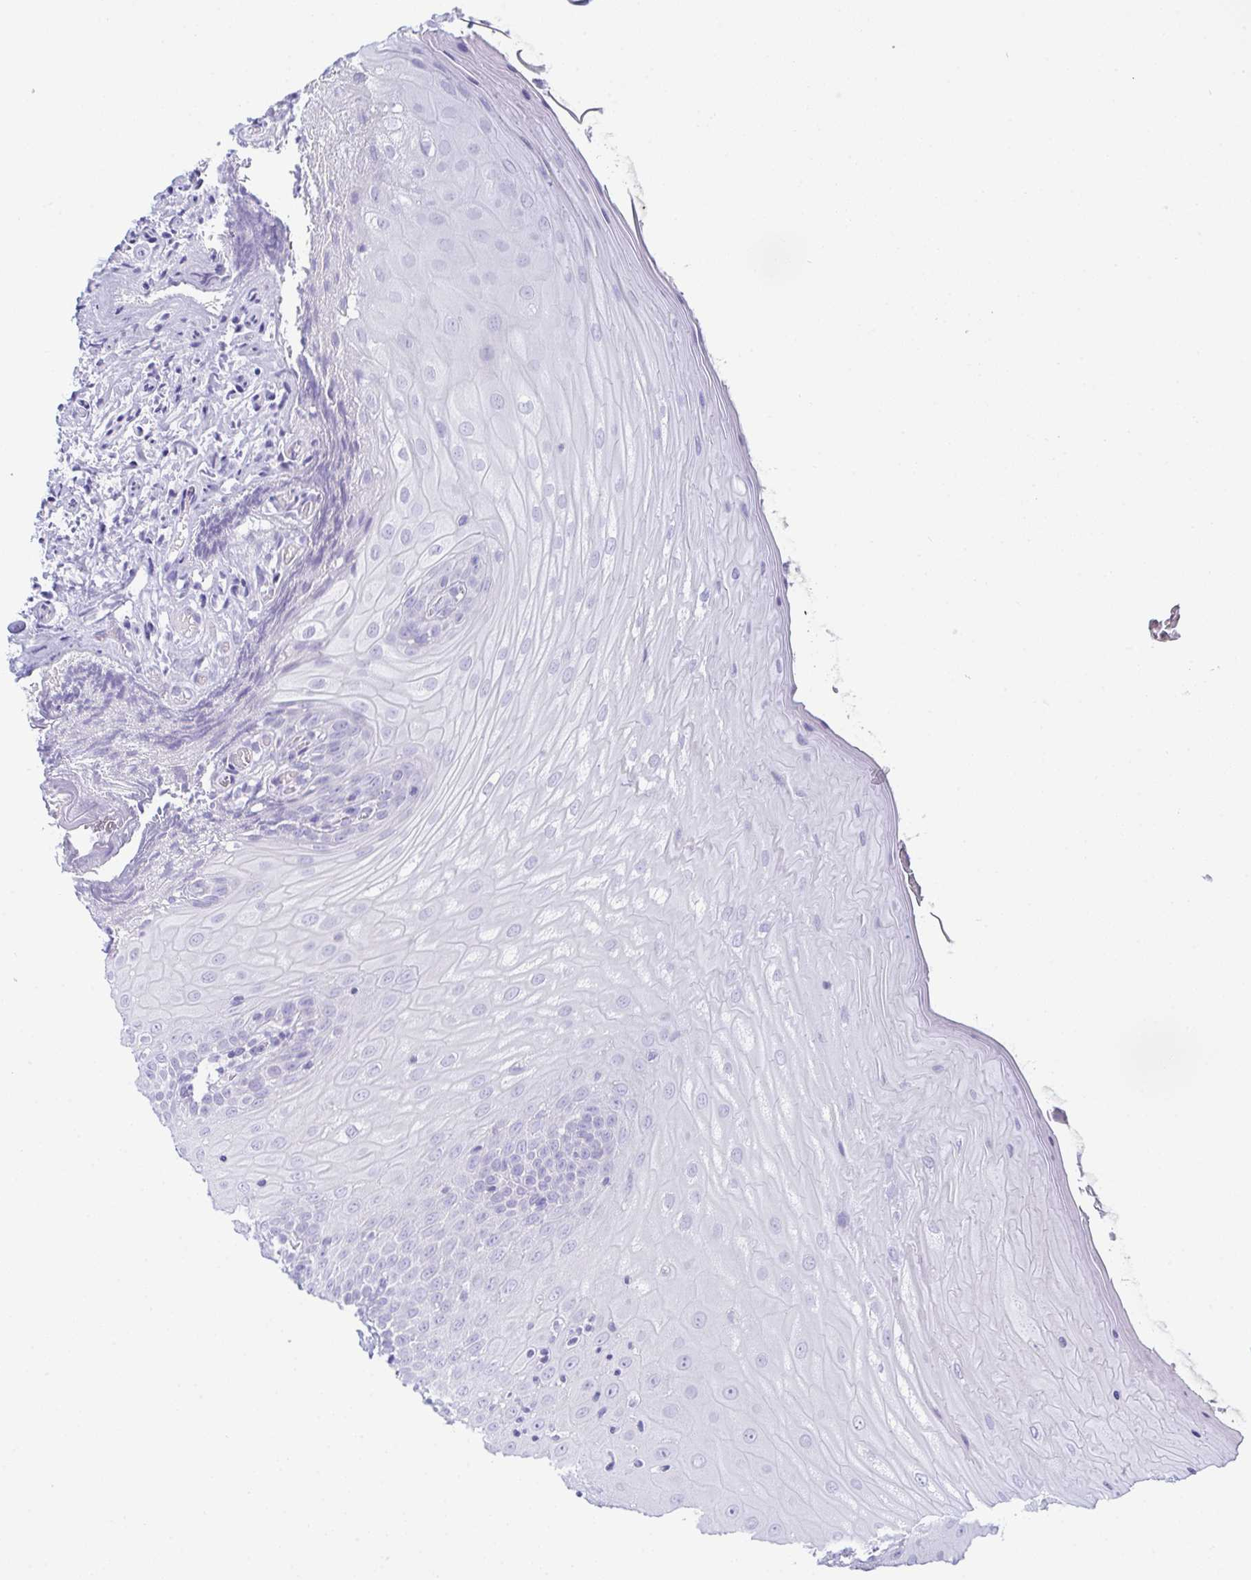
{"staining": {"intensity": "negative", "quantity": "none", "location": "none"}, "tissue": "oral mucosa", "cell_type": "Squamous epithelial cells", "image_type": "normal", "snomed": [{"axis": "morphology", "description": "Normal tissue, NOS"}, {"axis": "topography", "description": "Oral tissue"}, {"axis": "topography", "description": "Tounge, NOS"}, {"axis": "topography", "description": "Head-Neck"}], "caption": "Micrograph shows no significant protein expression in squamous epithelial cells of benign oral mucosa. (DAB (3,3'-diaminobenzidine) immunohistochemistry visualized using brightfield microscopy, high magnification).", "gene": "BBS1", "patient": {"sex": "female", "age": 84}}